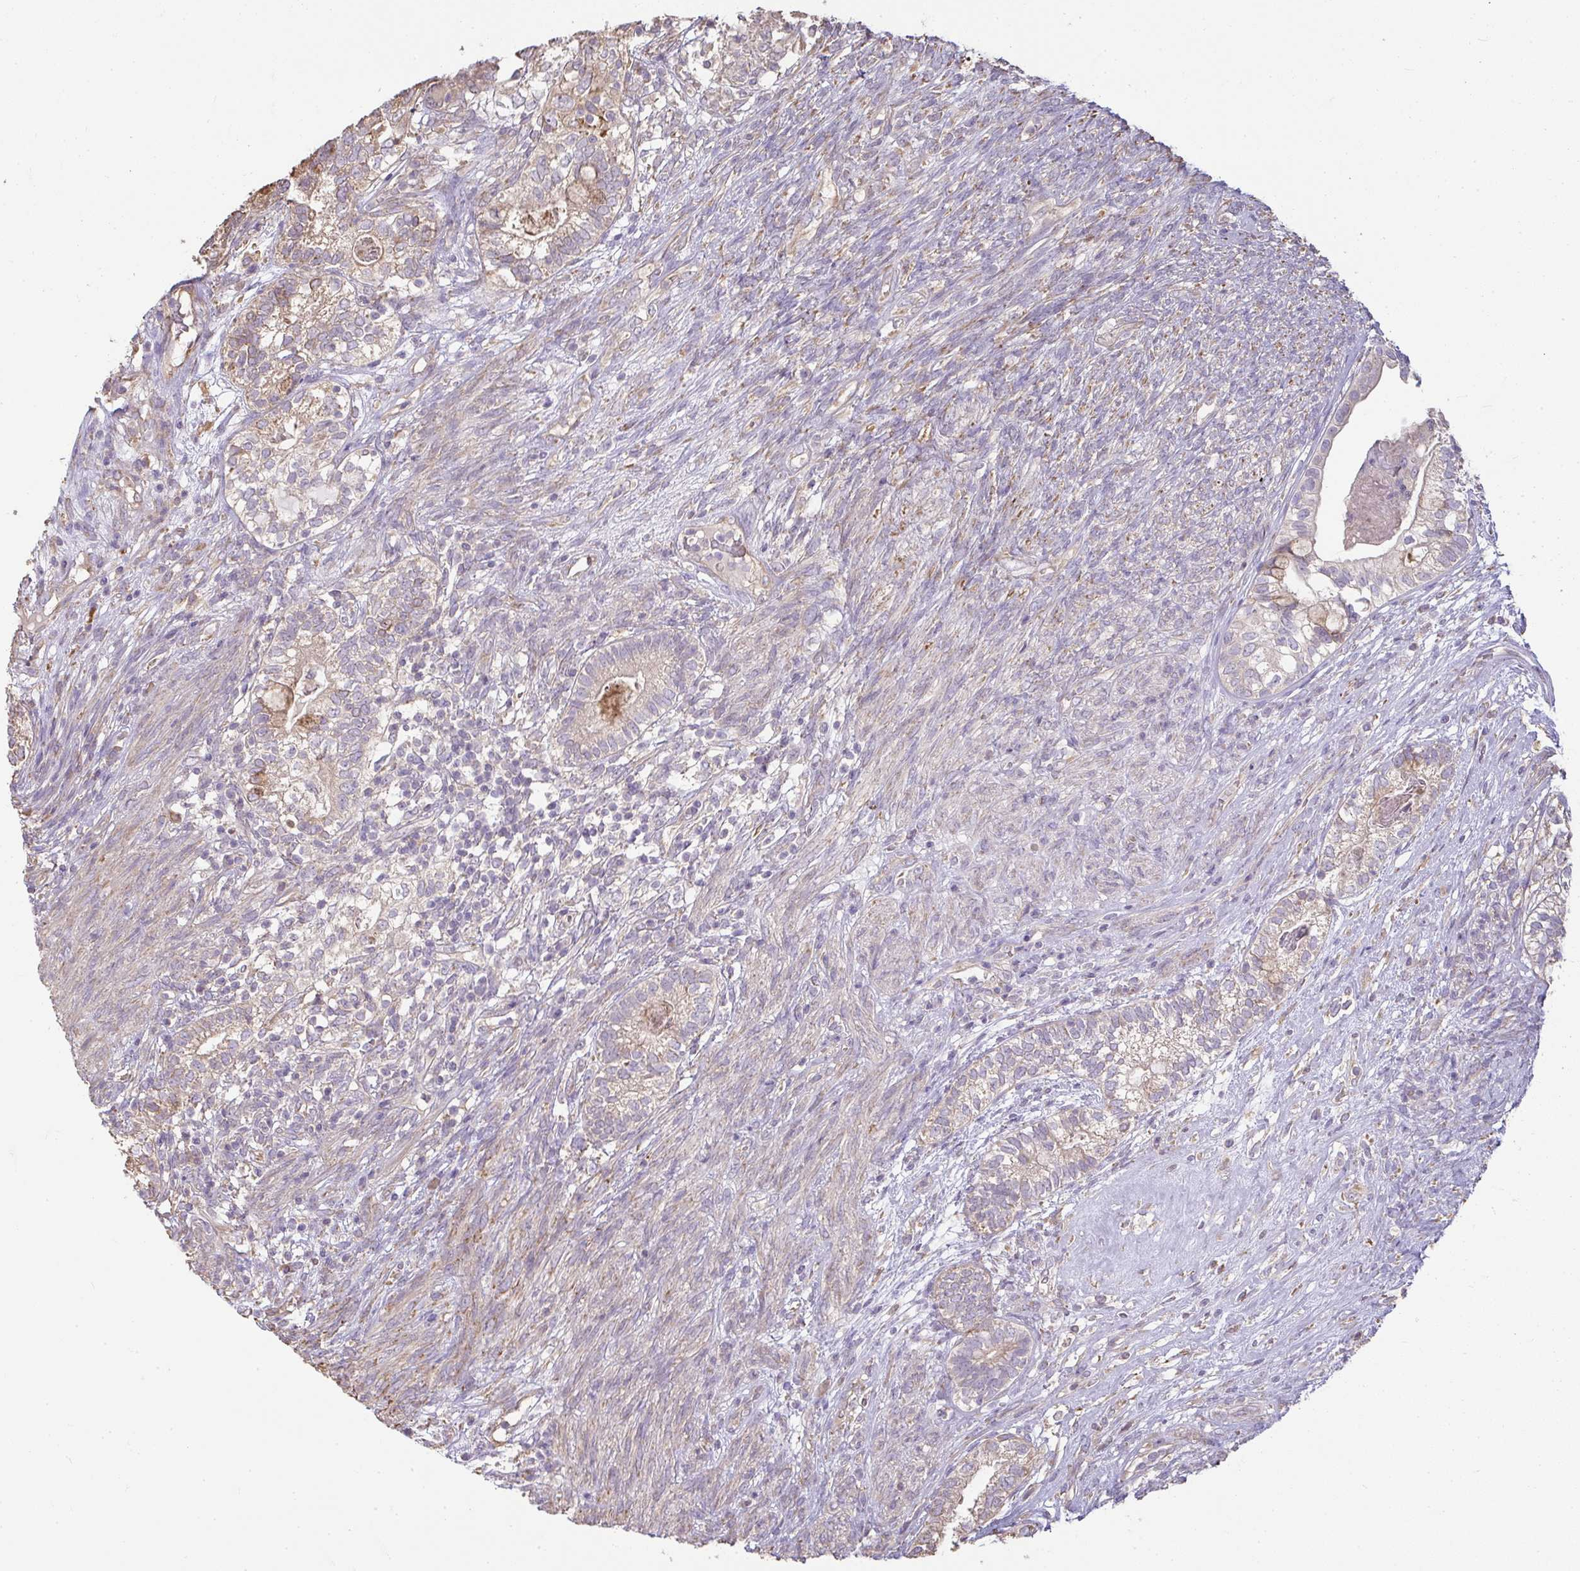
{"staining": {"intensity": "weak", "quantity": "25%-75%", "location": "cytoplasmic/membranous"}, "tissue": "testis cancer", "cell_type": "Tumor cells", "image_type": "cancer", "snomed": [{"axis": "morphology", "description": "Seminoma, NOS"}, {"axis": "morphology", "description": "Carcinoma, Embryonal, NOS"}, {"axis": "topography", "description": "Testis"}], "caption": "Immunohistochemical staining of testis embryonal carcinoma exhibits weak cytoplasmic/membranous protein positivity in approximately 25%-75% of tumor cells.", "gene": "BRINP3", "patient": {"sex": "male", "age": 41}}